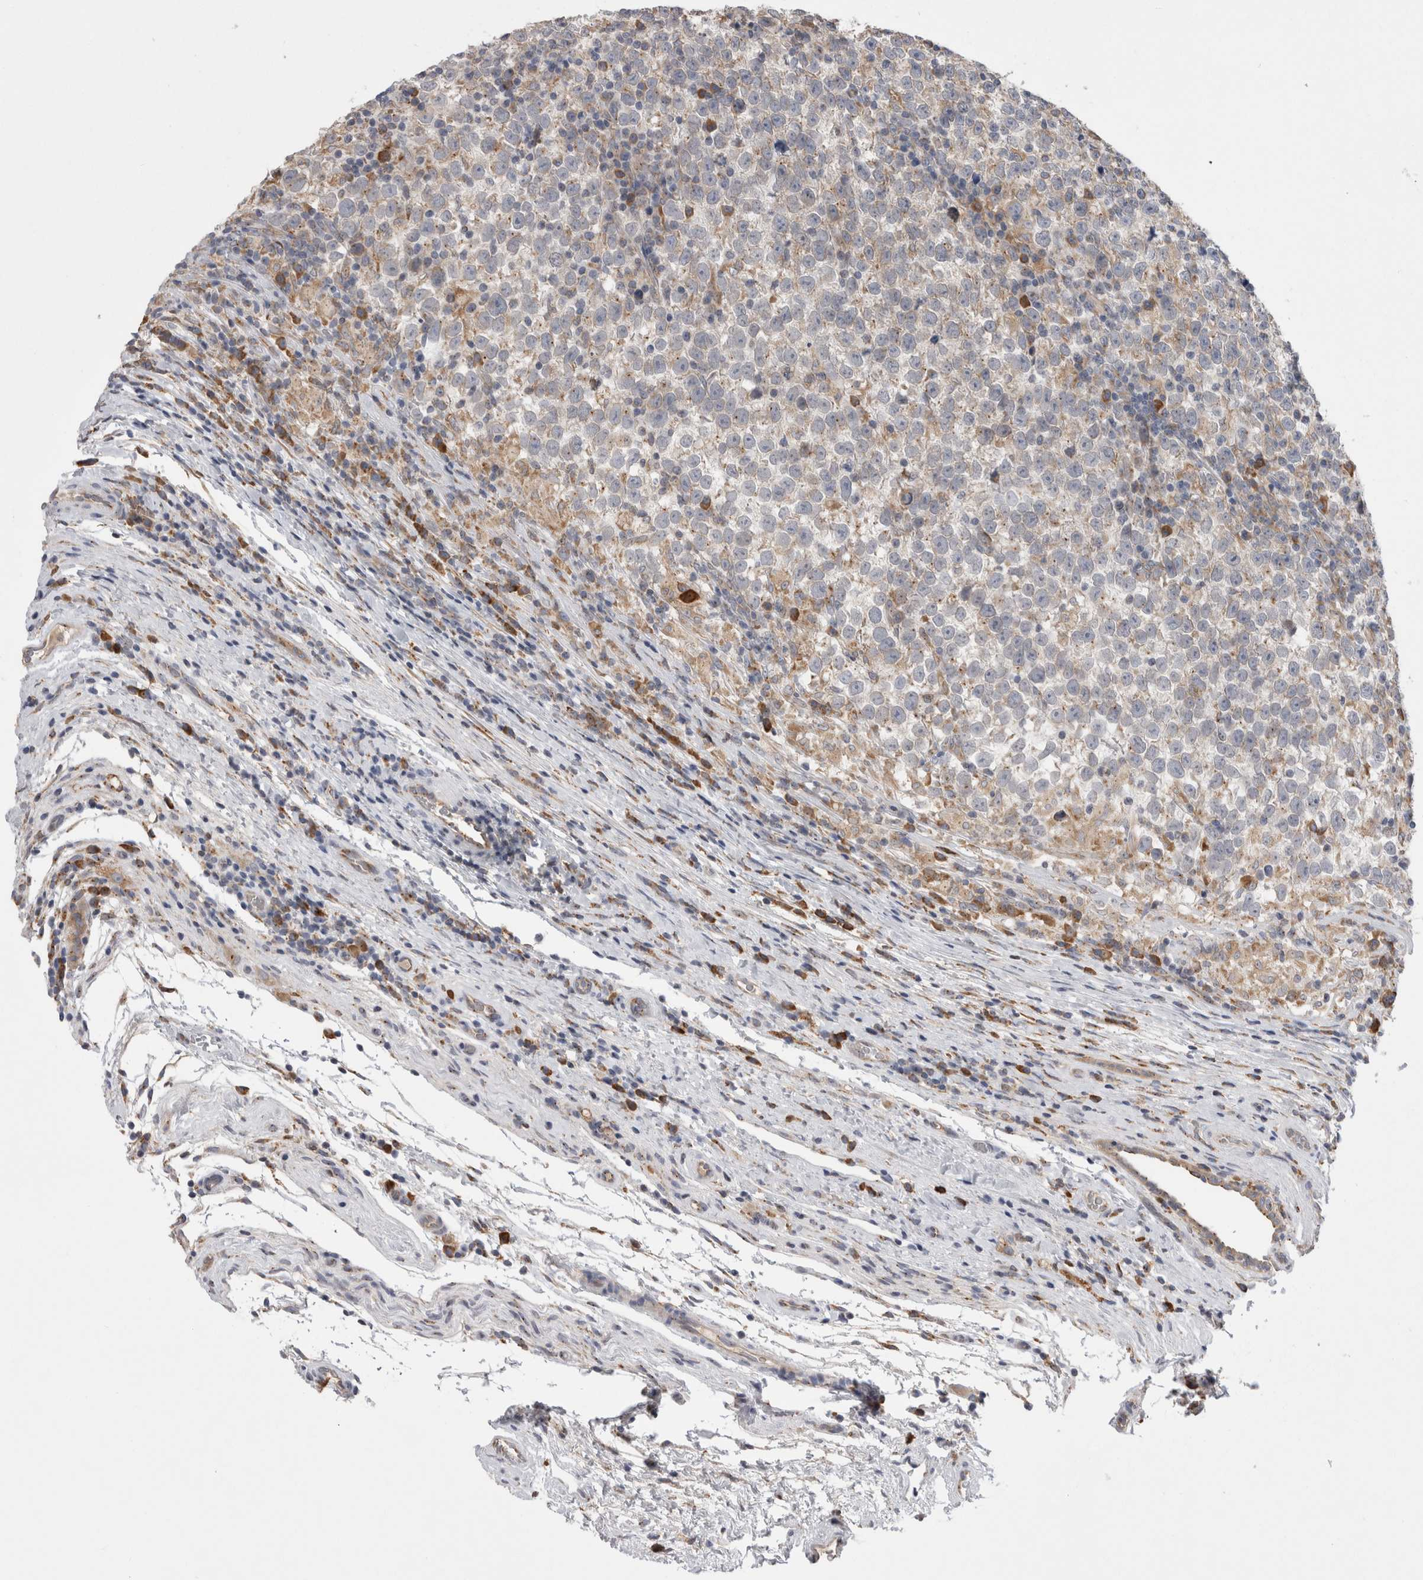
{"staining": {"intensity": "weak", "quantity": "<25%", "location": "cytoplasmic/membranous"}, "tissue": "testis cancer", "cell_type": "Tumor cells", "image_type": "cancer", "snomed": [{"axis": "morphology", "description": "Normal tissue, NOS"}, {"axis": "morphology", "description": "Seminoma, NOS"}, {"axis": "topography", "description": "Testis"}], "caption": "Immunohistochemistry (IHC) of testis seminoma exhibits no staining in tumor cells.", "gene": "ZNF341", "patient": {"sex": "male", "age": 43}}